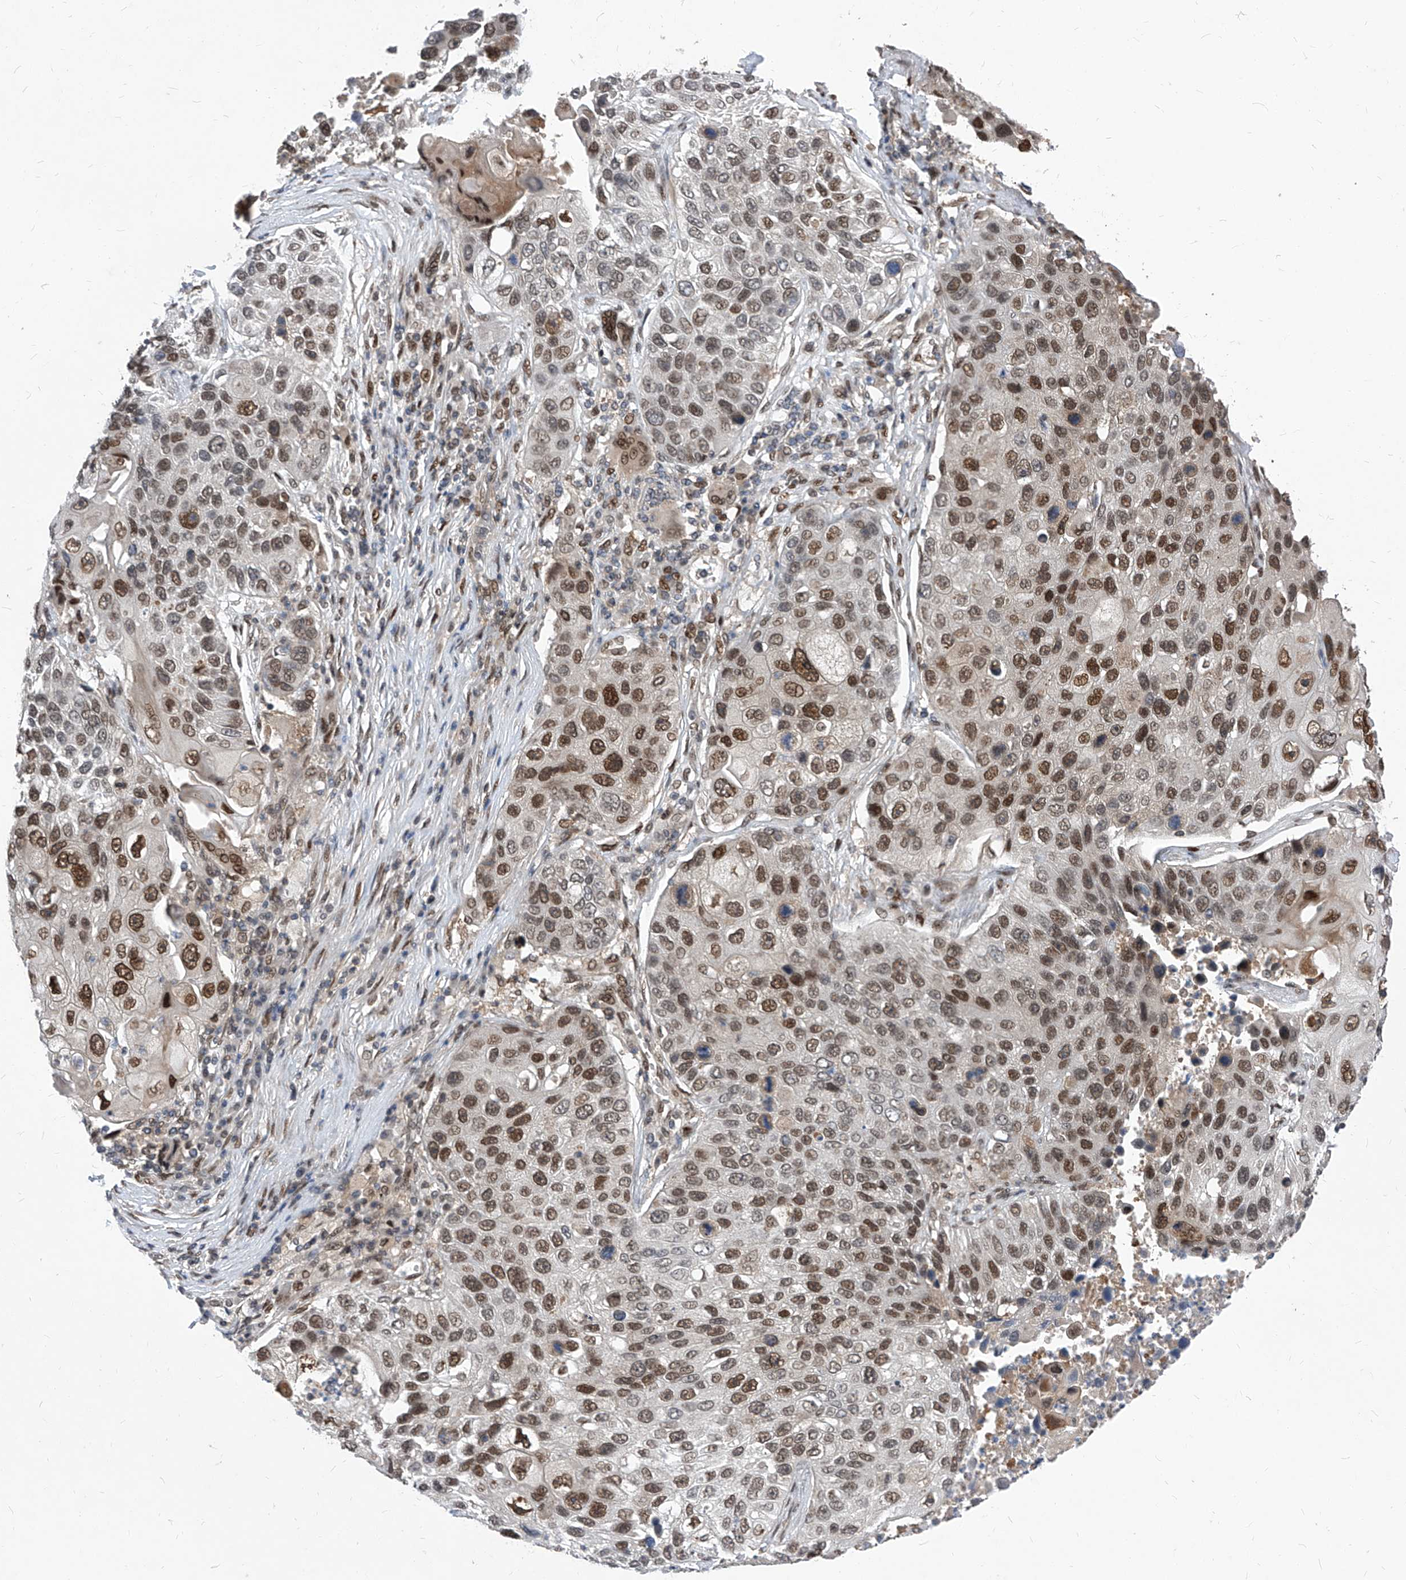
{"staining": {"intensity": "moderate", "quantity": ">75%", "location": "nuclear"}, "tissue": "lung cancer", "cell_type": "Tumor cells", "image_type": "cancer", "snomed": [{"axis": "morphology", "description": "Squamous cell carcinoma, NOS"}, {"axis": "topography", "description": "Lung"}], "caption": "Lung cancer stained for a protein (brown) displays moderate nuclear positive expression in about >75% of tumor cells.", "gene": "KPNB1", "patient": {"sex": "male", "age": 61}}